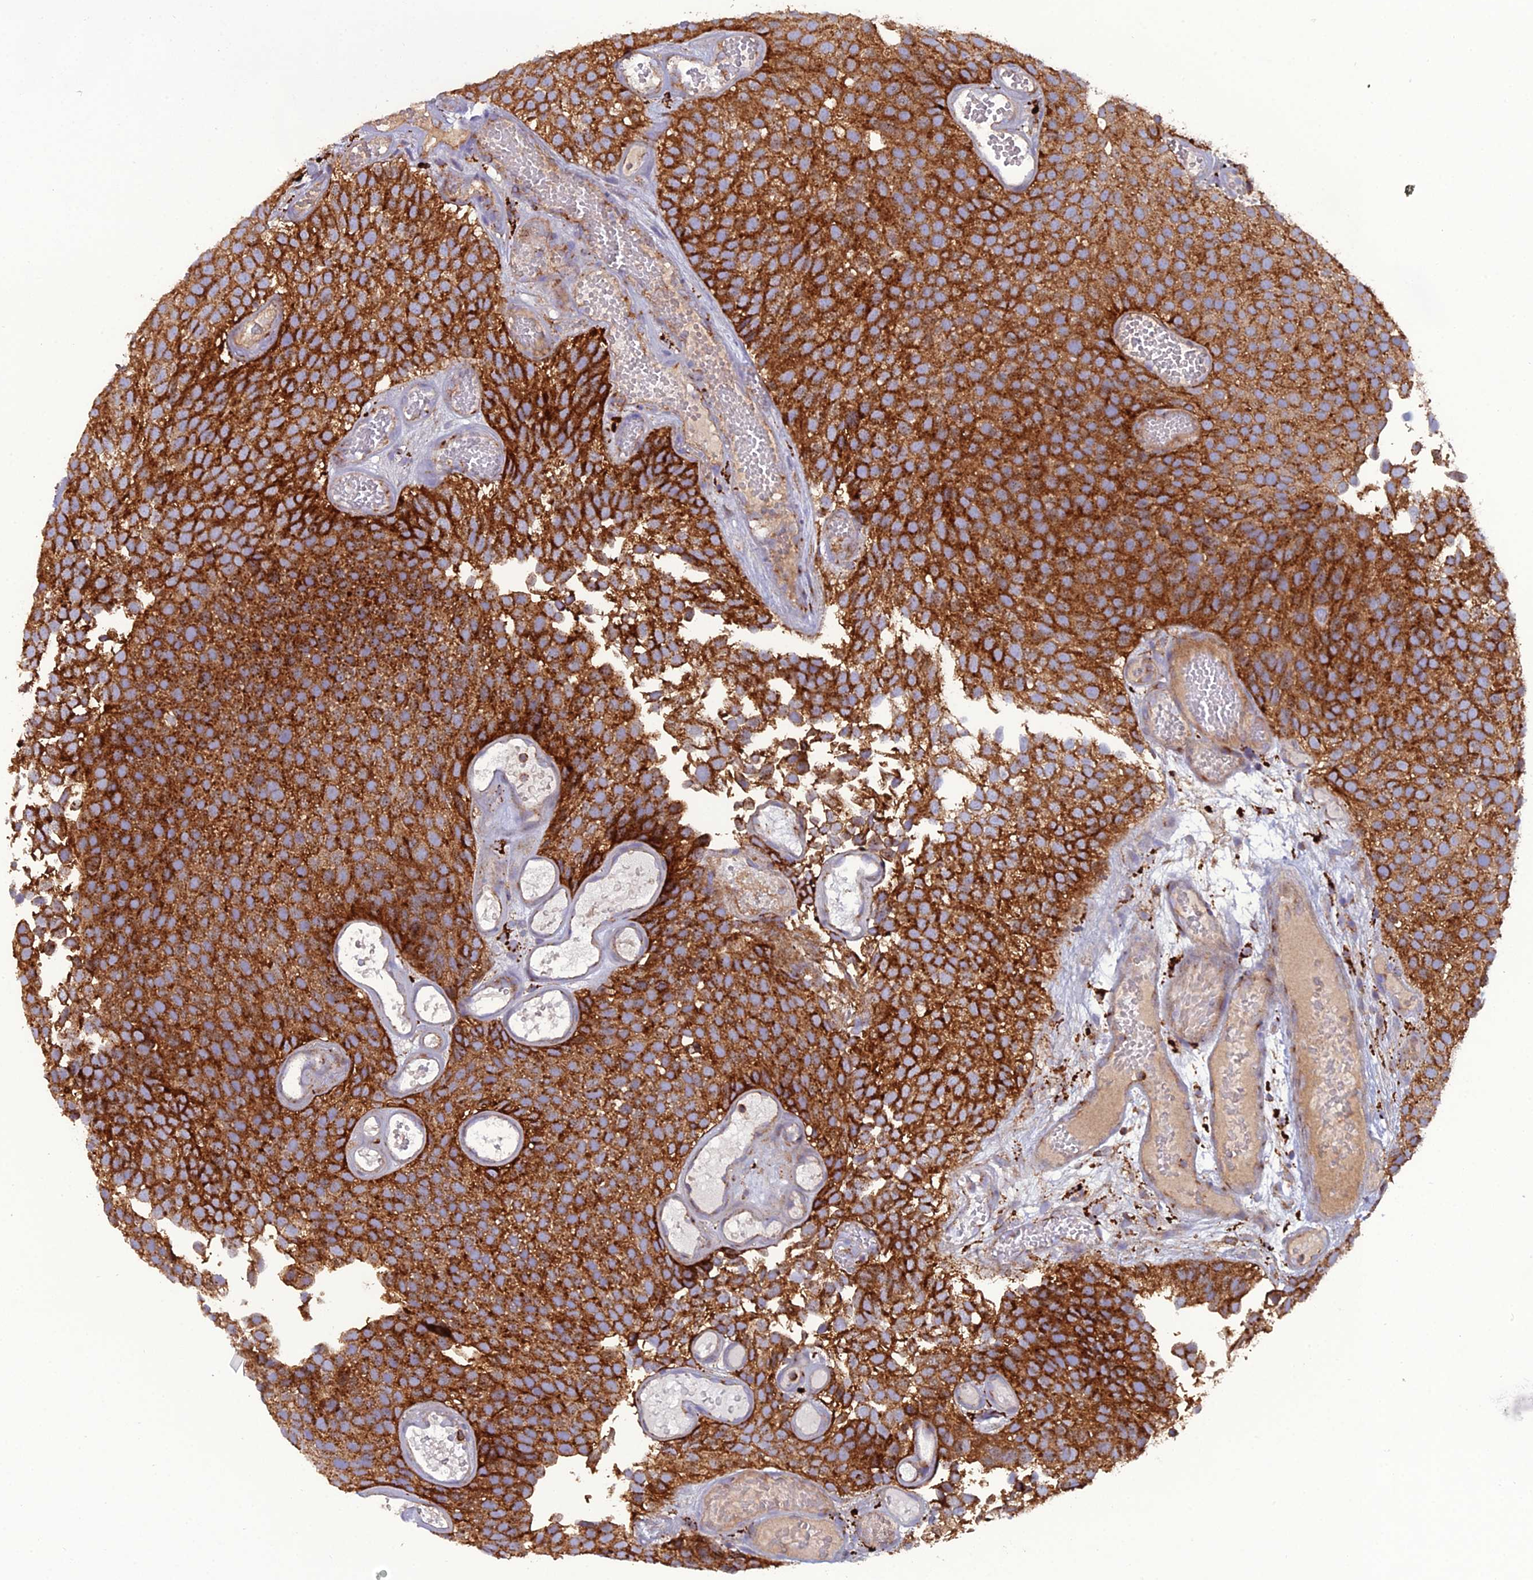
{"staining": {"intensity": "strong", "quantity": ">75%", "location": "cytoplasmic/membranous"}, "tissue": "urothelial cancer", "cell_type": "Tumor cells", "image_type": "cancer", "snomed": [{"axis": "morphology", "description": "Urothelial carcinoma, Low grade"}, {"axis": "topography", "description": "Urinary bladder"}], "caption": "Immunohistochemistry photomicrograph of neoplastic tissue: human urothelial carcinoma (low-grade) stained using immunohistochemistry displays high levels of strong protein expression localized specifically in the cytoplasmic/membranous of tumor cells, appearing as a cytoplasmic/membranous brown color.", "gene": "LNPEP", "patient": {"sex": "male", "age": 89}}